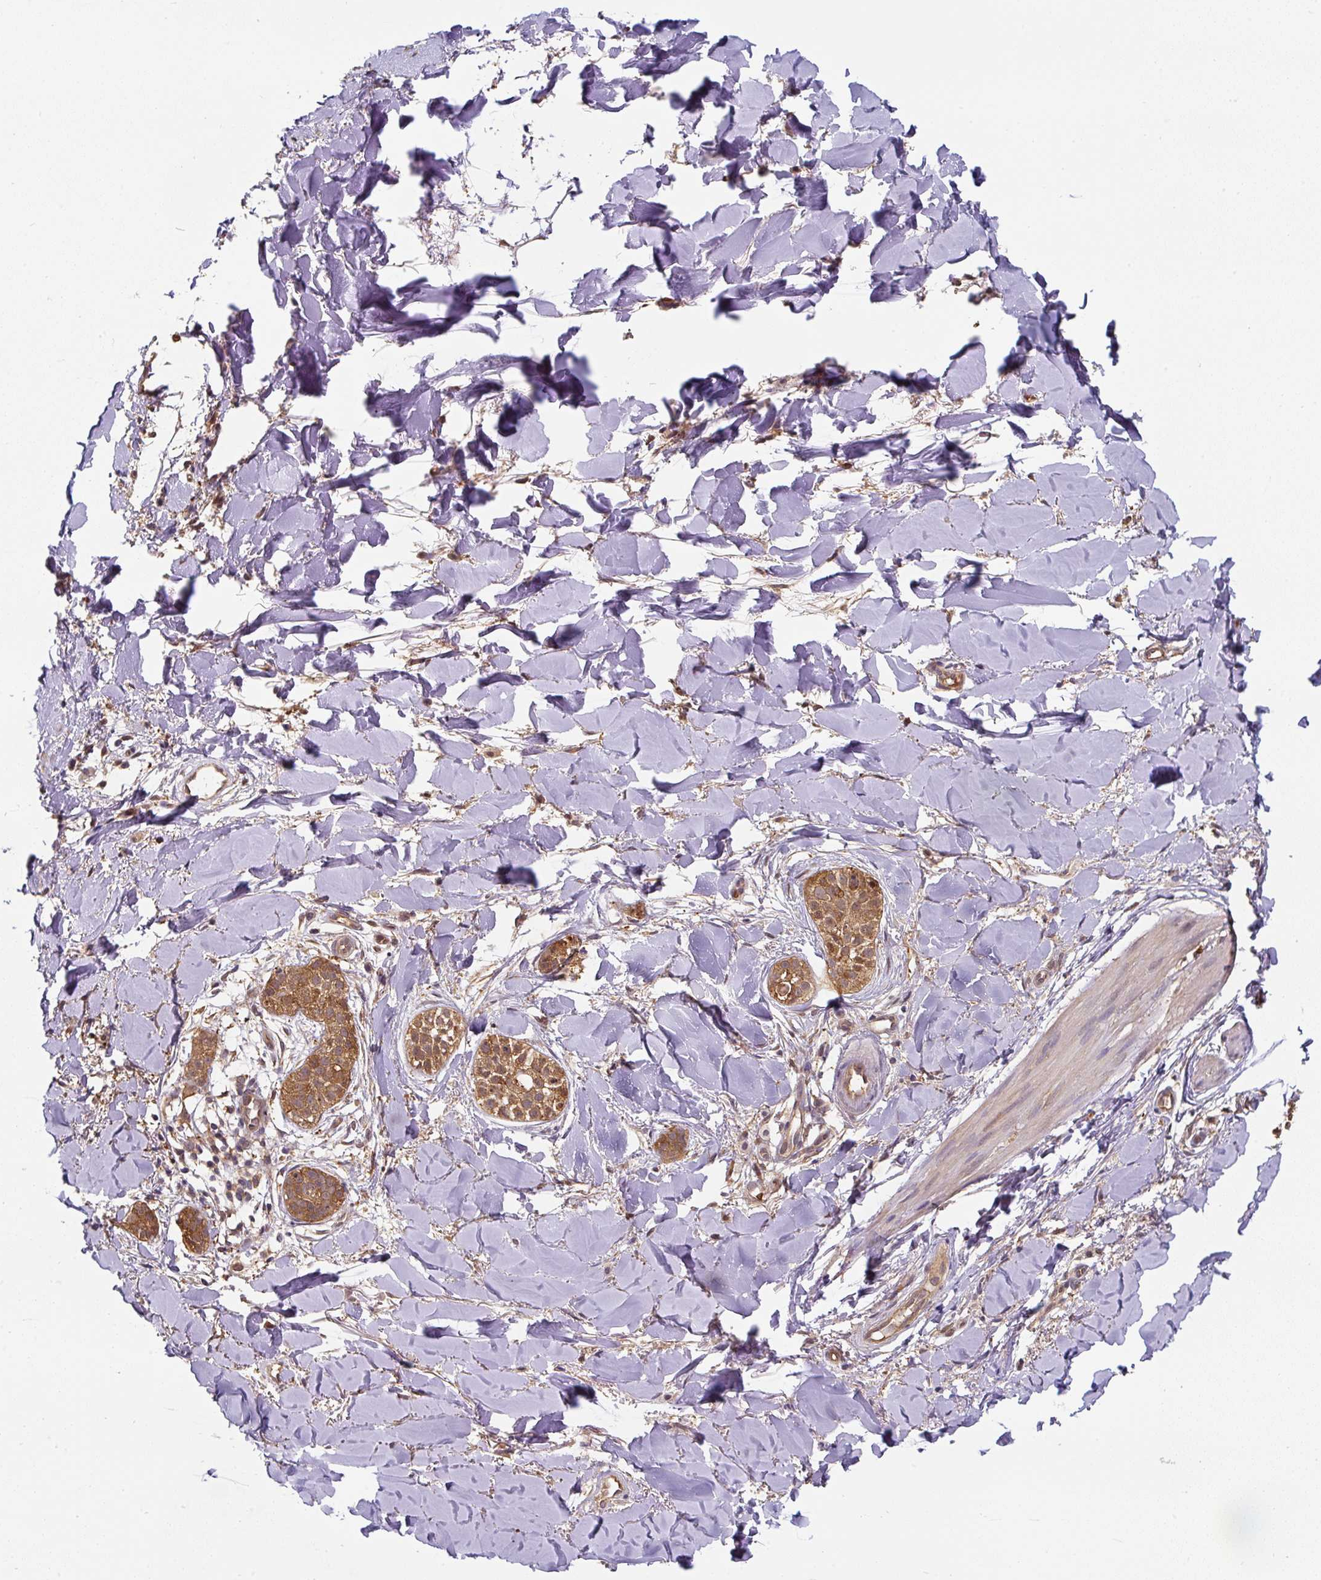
{"staining": {"intensity": "strong", "quantity": ">75%", "location": "cytoplasmic/membranous"}, "tissue": "skin cancer", "cell_type": "Tumor cells", "image_type": "cancer", "snomed": [{"axis": "morphology", "description": "Basal cell carcinoma"}, {"axis": "topography", "description": "Skin"}], "caption": "Immunohistochemical staining of human skin cancer (basal cell carcinoma) shows strong cytoplasmic/membranous protein expression in about >75% of tumor cells.", "gene": "ST13", "patient": {"sex": "male", "age": 52}}